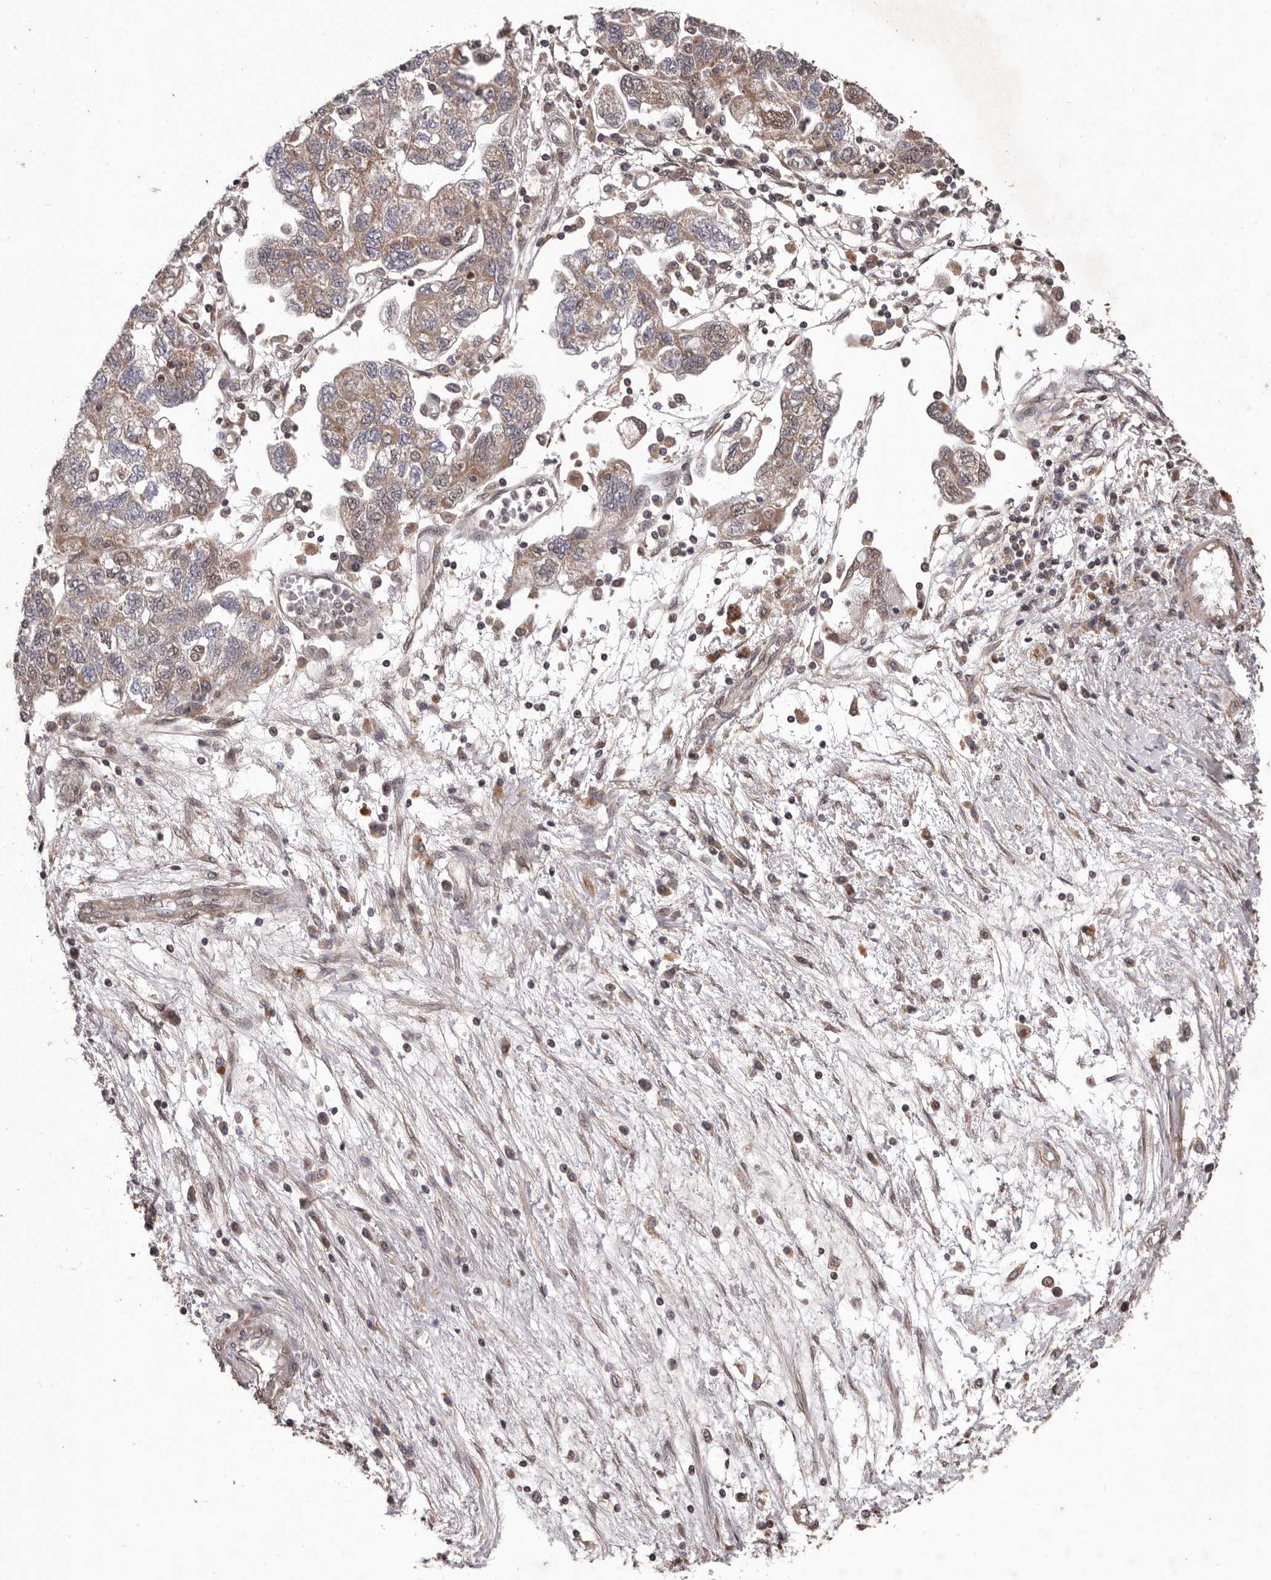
{"staining": {"intensity": "moderate", "quantity": ">75%", "location": "cytoplasmic/membranous"}, "tissue": "ovarian cancer", "cell_type": "Tumor cells", "image_type": "cancer", "snomed": [{"axis": "morphology", "description": "Carcinoma, NOS"}, {"axis": "morphology", "description": "Cystadenocarcinoma, serous, NOS"}, {"axis": "topography", "description": "Ovary"}], "caption": "Immunohistochemical staining of ovarian carcinoma demonstrates moderate cytoplasmic/membranous protein expression in approximately >75% of tumor cells. (DAB (3,3'-diaminobenzidine) = brown stain, brightfield microscopy at high magnification).", "gene": "CELF3", "patient": {"sex": "female", "age": 69}}